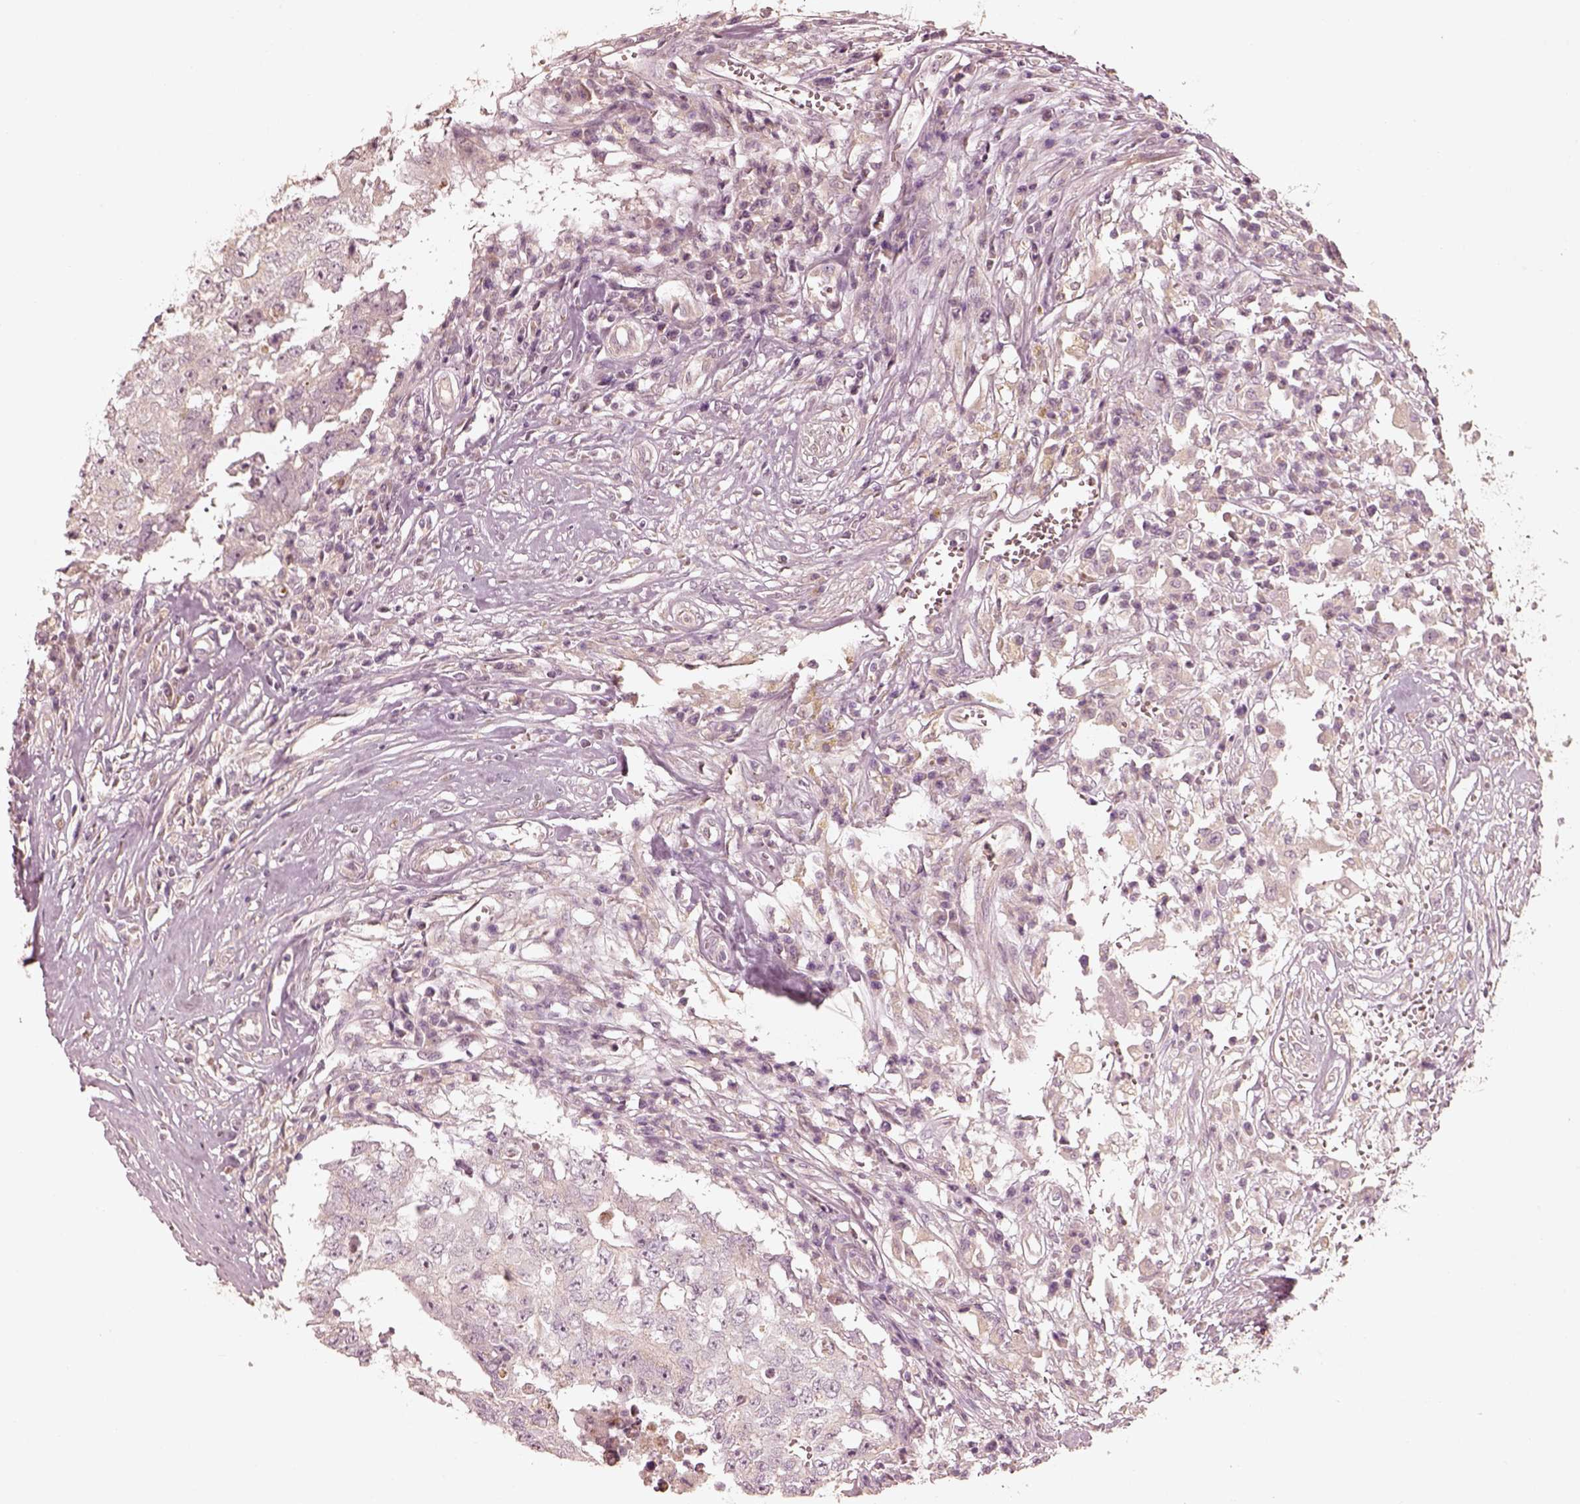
{"staining": {"intensity": "negative", "quantity": "none", "location": "none"}, "tissue": "testis cancer", "cell_type": "Tumor cells", "image_type": "cancer", "snomed": [{"axis": "morphology", "description": "Carcinoma, Embryonal, NOS"}, {"axis": "topography", "description": "Testis"}], "caption": "This is an immunohistochemistry image of human embryonal carcinoma (testis). There is no staining in tumor cells.", "gene": "WLS", "patient": {"sex": "male", "age": 36}}